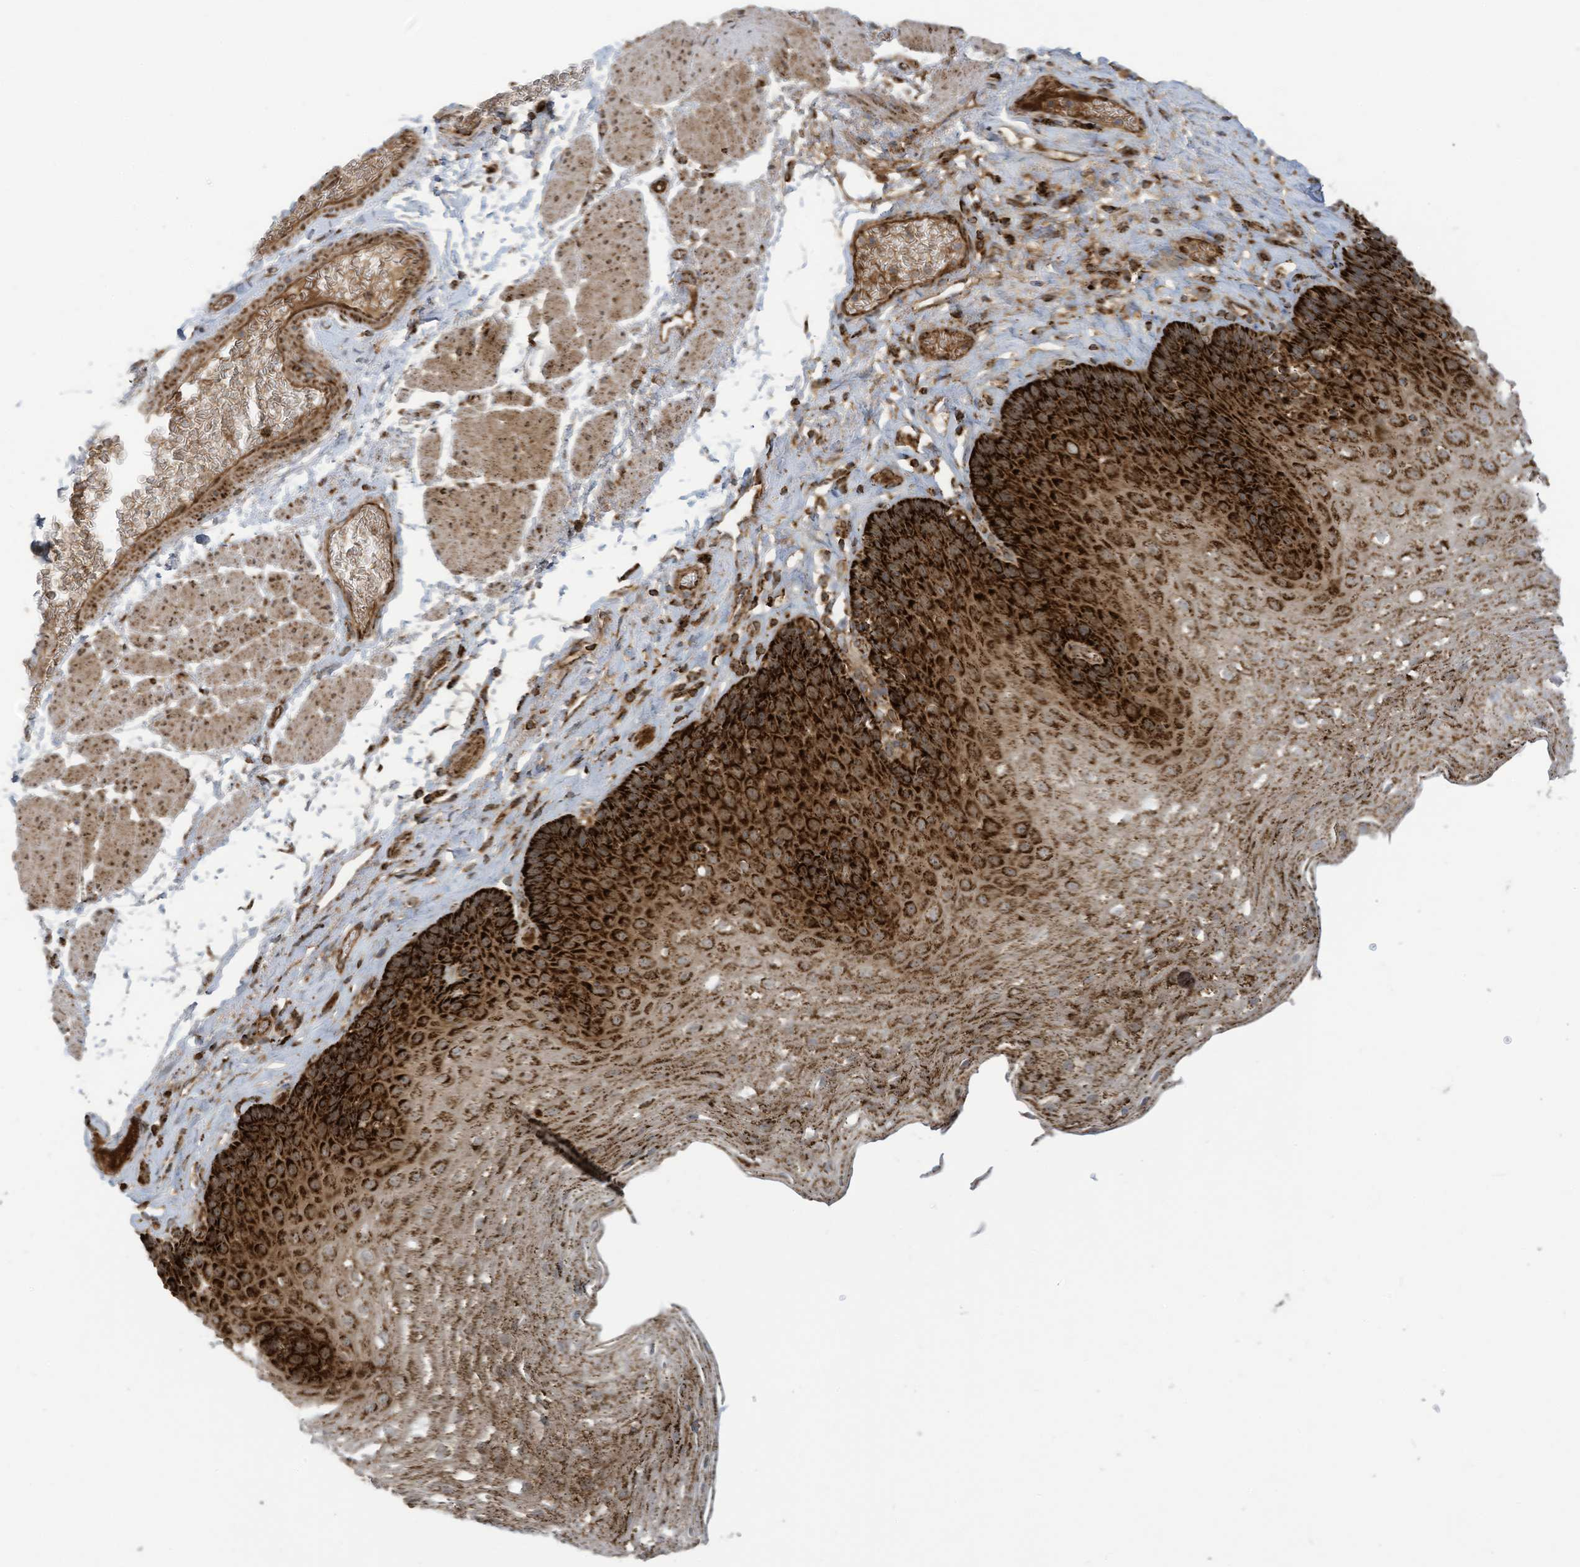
{"staining": {"intensity": "strong", "quantity": ">75%", "location": "cytoplasmic/membranous"}, "tissue": "esophagus", "cell_type": "Squamous epithelial cells", "image_type": "normal", "snomed": [{"axis": "morphology", "description": "Normal tissue, NOS"}, {"axis": "topography", "description": "Esophagus"}], "caption": "An IHC photomicrograph of normal tissue is shown. Protein staining in brown shows strong cytoplasmic/membranous positivity in esophagus within squamous epithelial cells.", "gene": "COX10", "patient": {"sex": "female", "age": 66}}